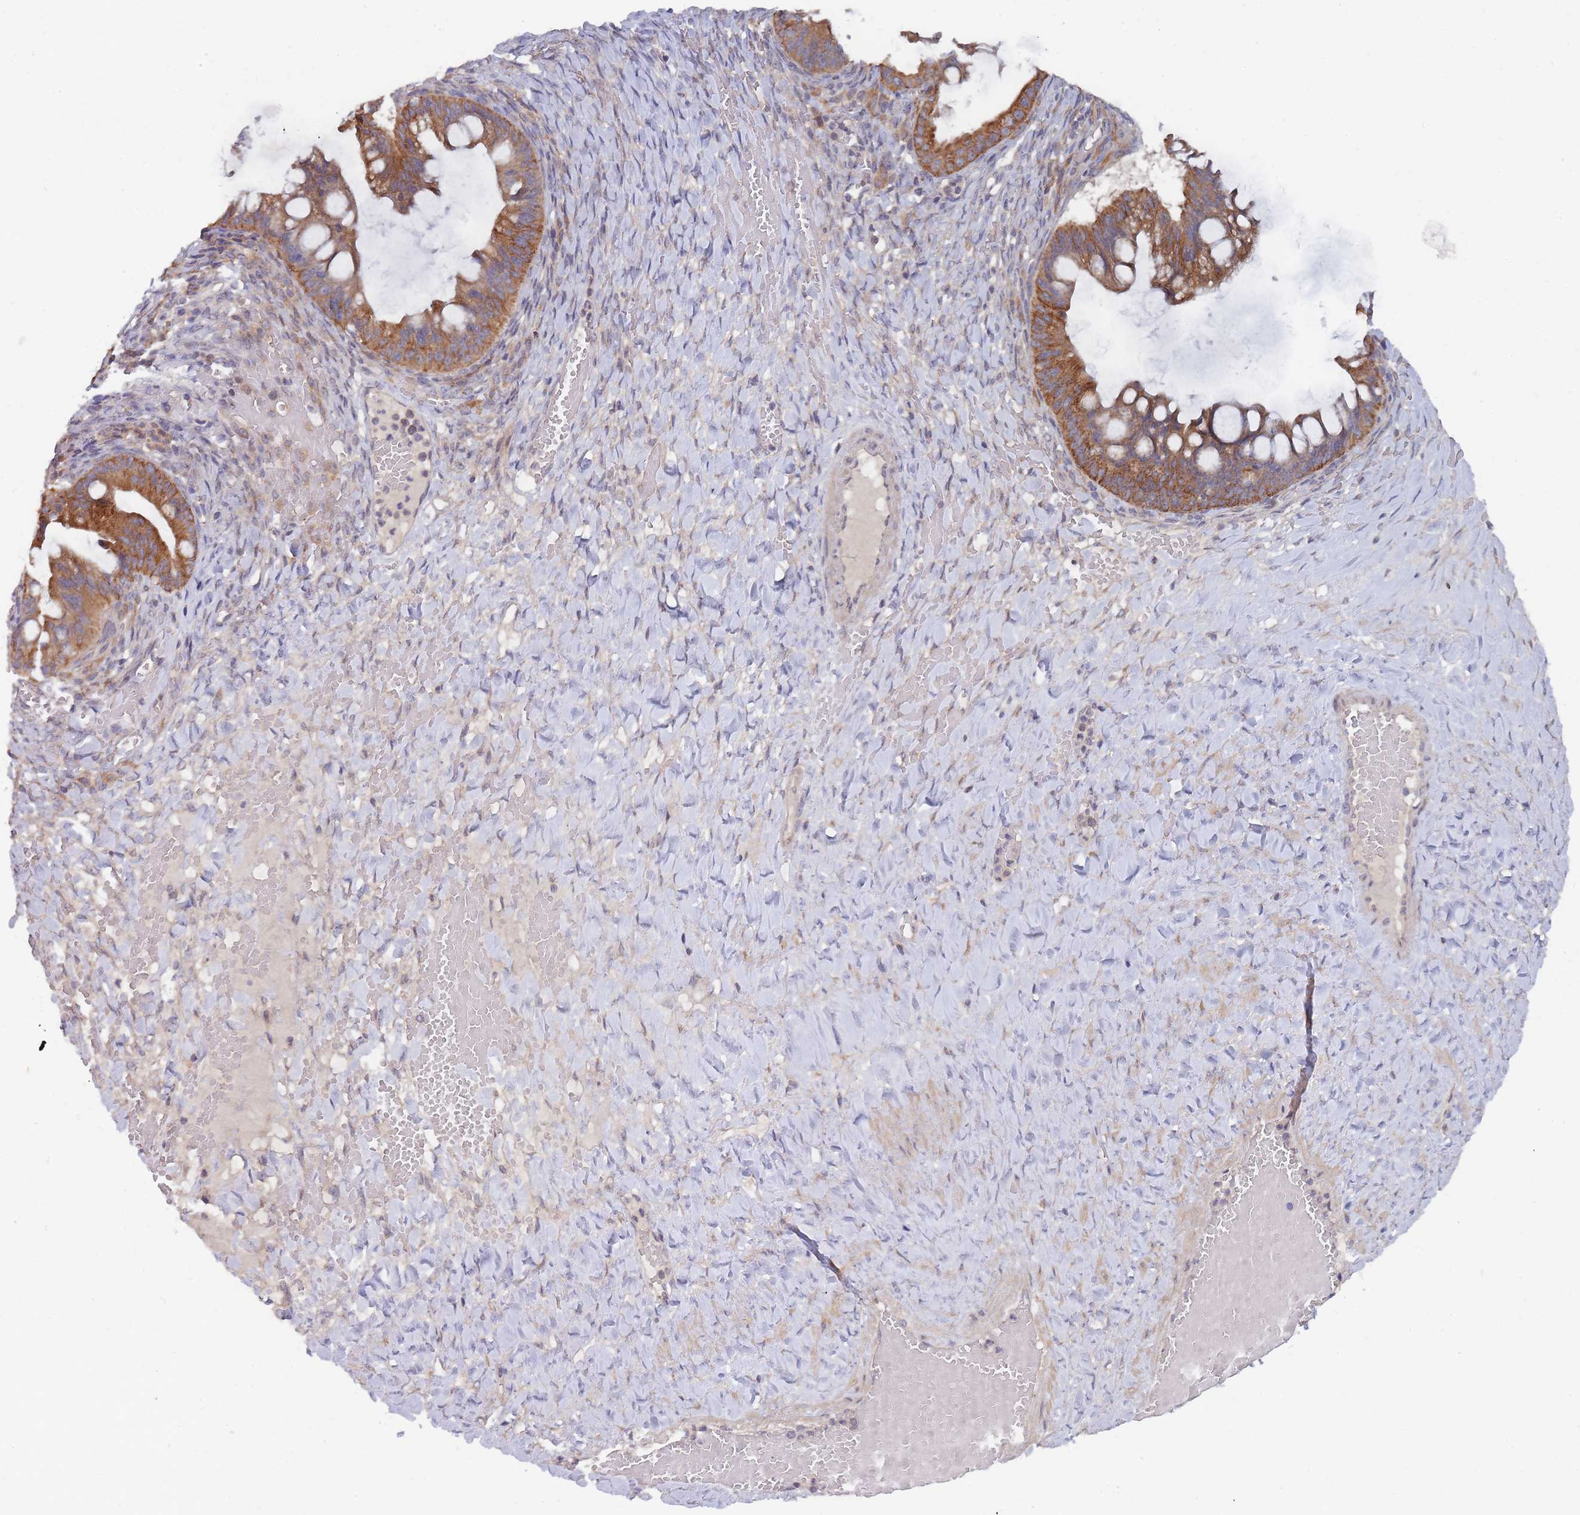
{"staining": {"intensity": "moderate", "quantity": ">75%", "location": "cytoplasmic/membranous"}, "tissue": "ovarian cancer", "cell_type": "Tumor cells", "image_type": "cancer", "snomed": [{"axis": "morphology", "description": "Cystadenocarcinoma, mucinous, NOS"}, {"axis": "topography", "description": "Ovary"}], "caption": "Immunohistochemical staining of ovarian cancer (mucinous cystadenocarcinoma) exhibits medium levels of moderate cytoplasmic/membranous staining in approximately >75% of tumor cells.", "gene": "SLC35F5", "patient": {"sex": "female", "age": 73}}